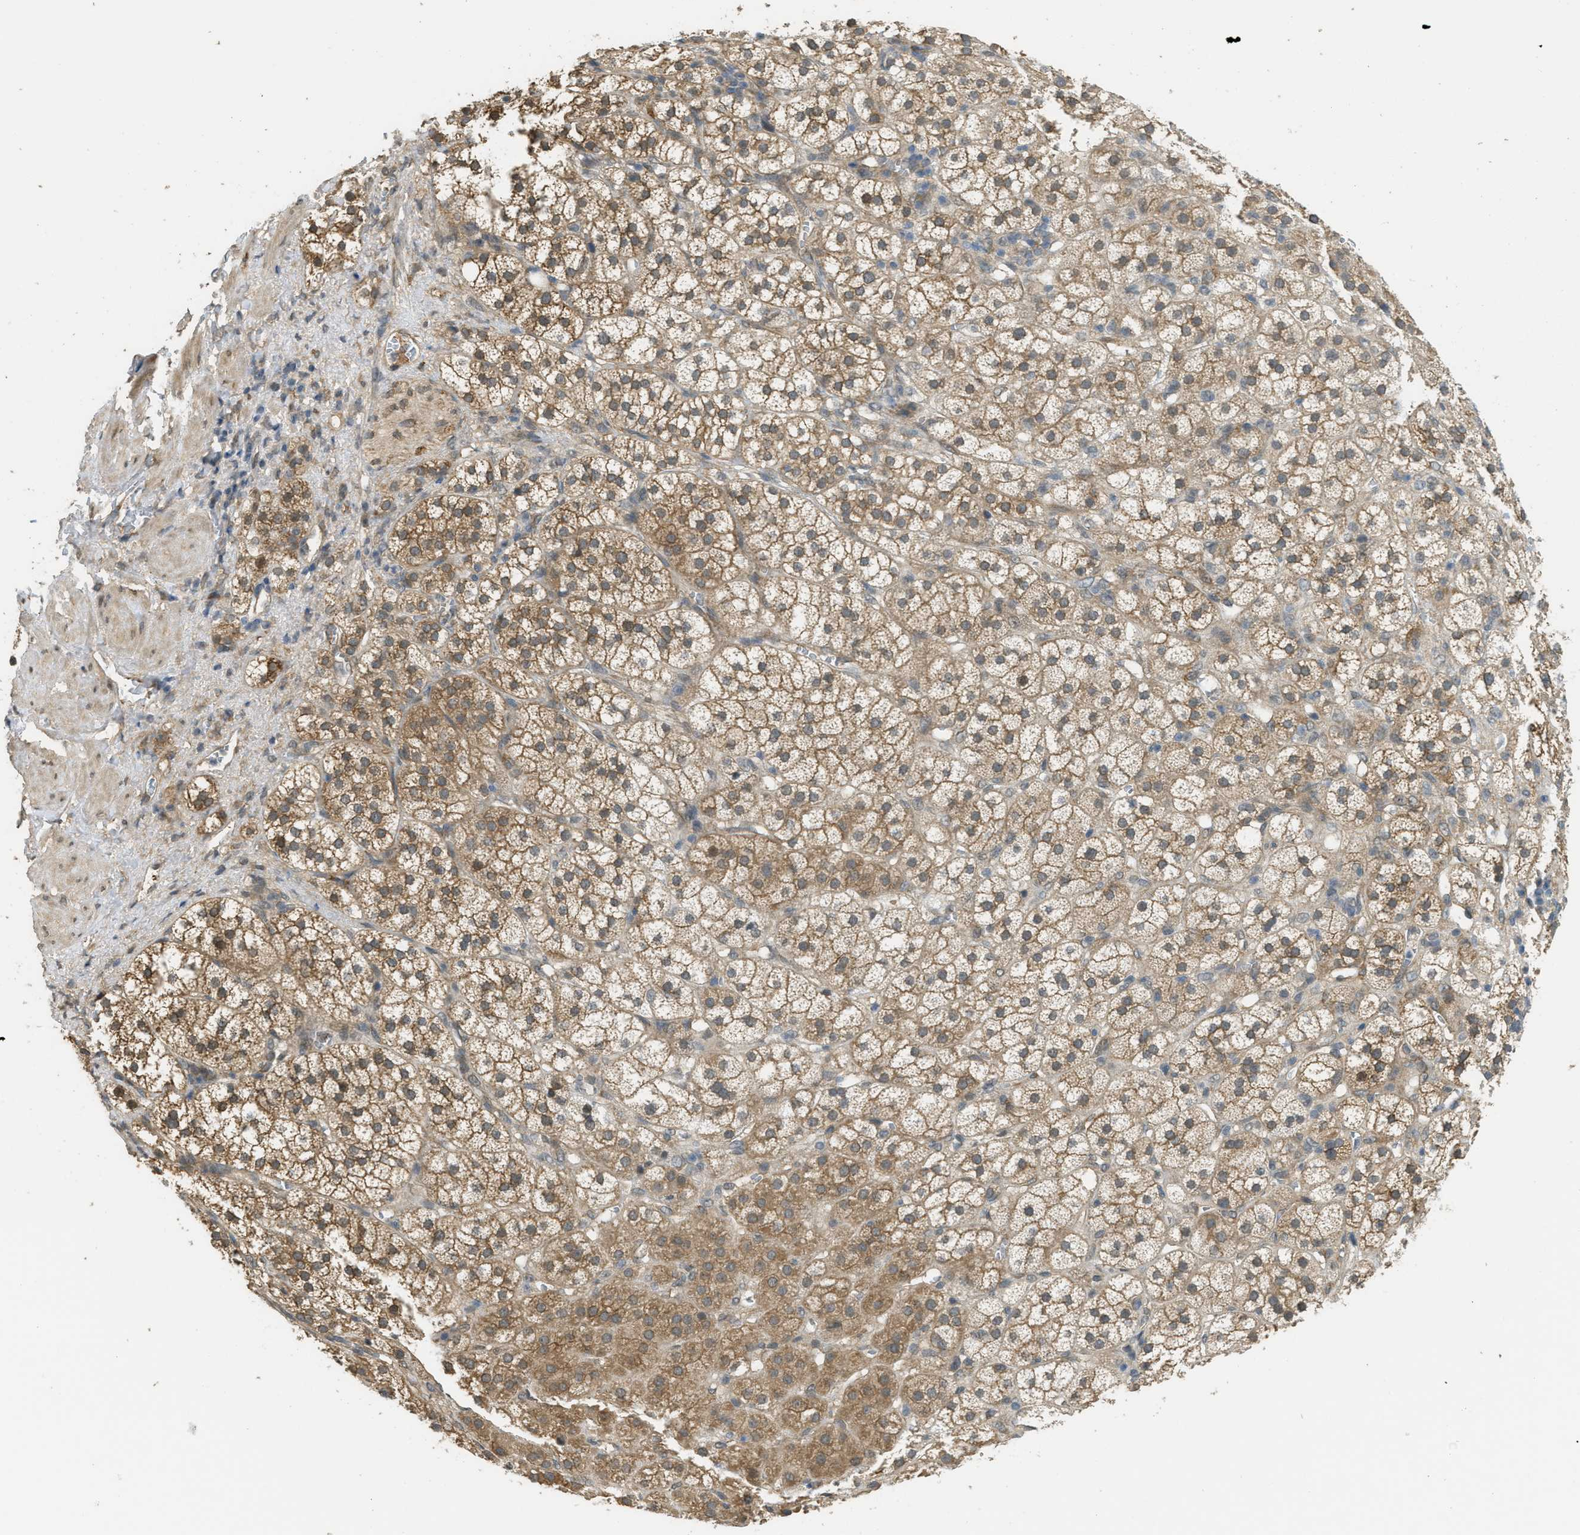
{"staining": {"intensity": "moderate", "quantity": ">75%", "location": "cytoplasmic/membranous"}, "tissue": "adrenal gland", "cell_type": "Glandular cells", "image_type": "normal", "snomed": [{"axis": "morphology", "description": "Normal tissue, NOS"}, {"axis": "topography", "description": "Adrenal gland"}], "caption": "High-power microscopy captured an IHC photomicrograph of unremarkable adrenal gland, revealing moderate cytoplasmic/membranous expression in approximately >75% of glandular cells.", "gene": "IGF2BP2", "patient": {"sex": "male", "age": 56}}